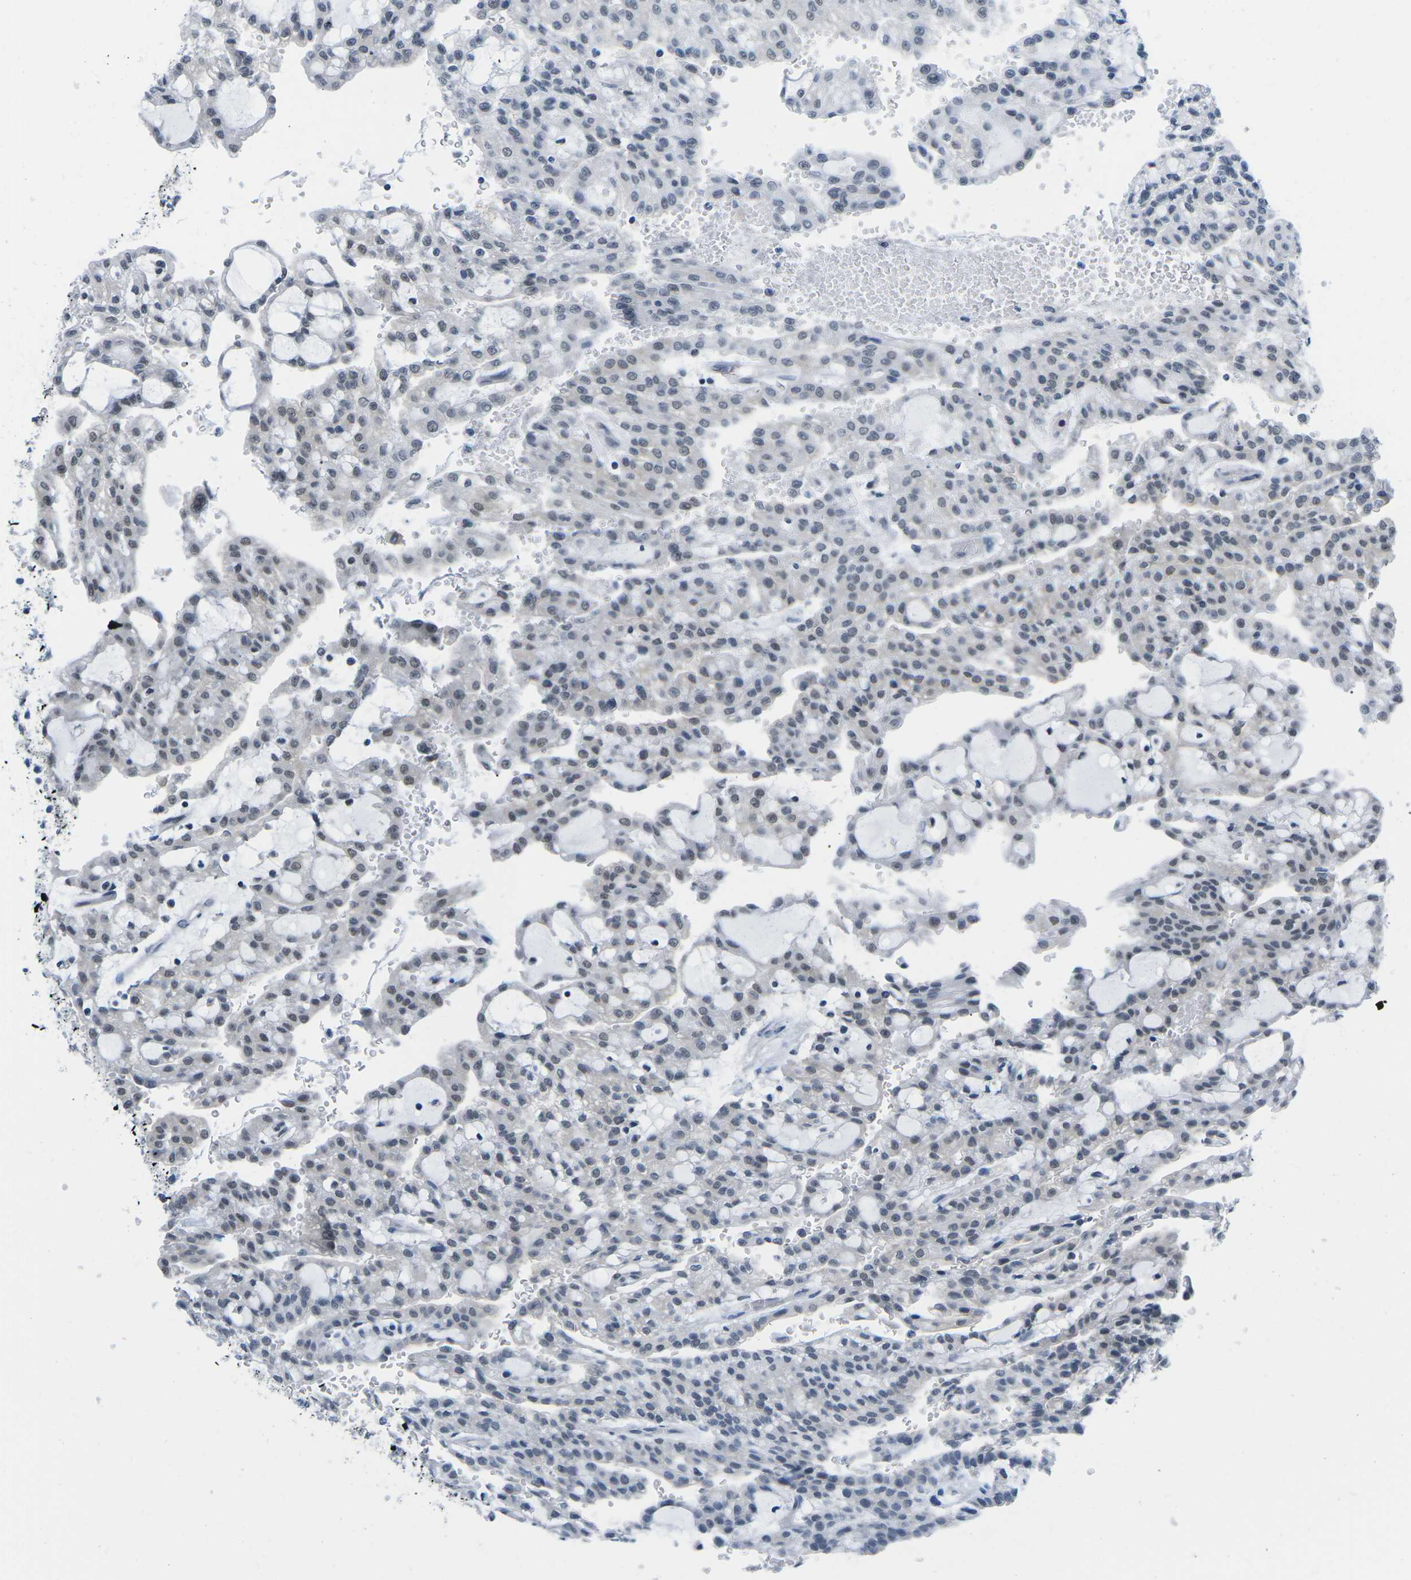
{"staining": {"intensity": "weak", "quantity": "25%-75%", "location": "nuclear"}, "tissue": "renal cancer", "cell_type": "Tumor cells", "image_type": "cancer", "snomed": [{"axis": "morphology", "description": "Adenocarcinoma, NOS"}, {"axis": "topography", "description": "Kidney"}], "caption": "The photomicrograph exhibits a brown stain indicating the presence of a protein in the nuclear of tumor cells in adenocarcinoma (renal). The protein is shown in brown color, while the nuclei are stained blue.", "gene": "UBA7", "patient": {"sex": "male", "age": 63}}